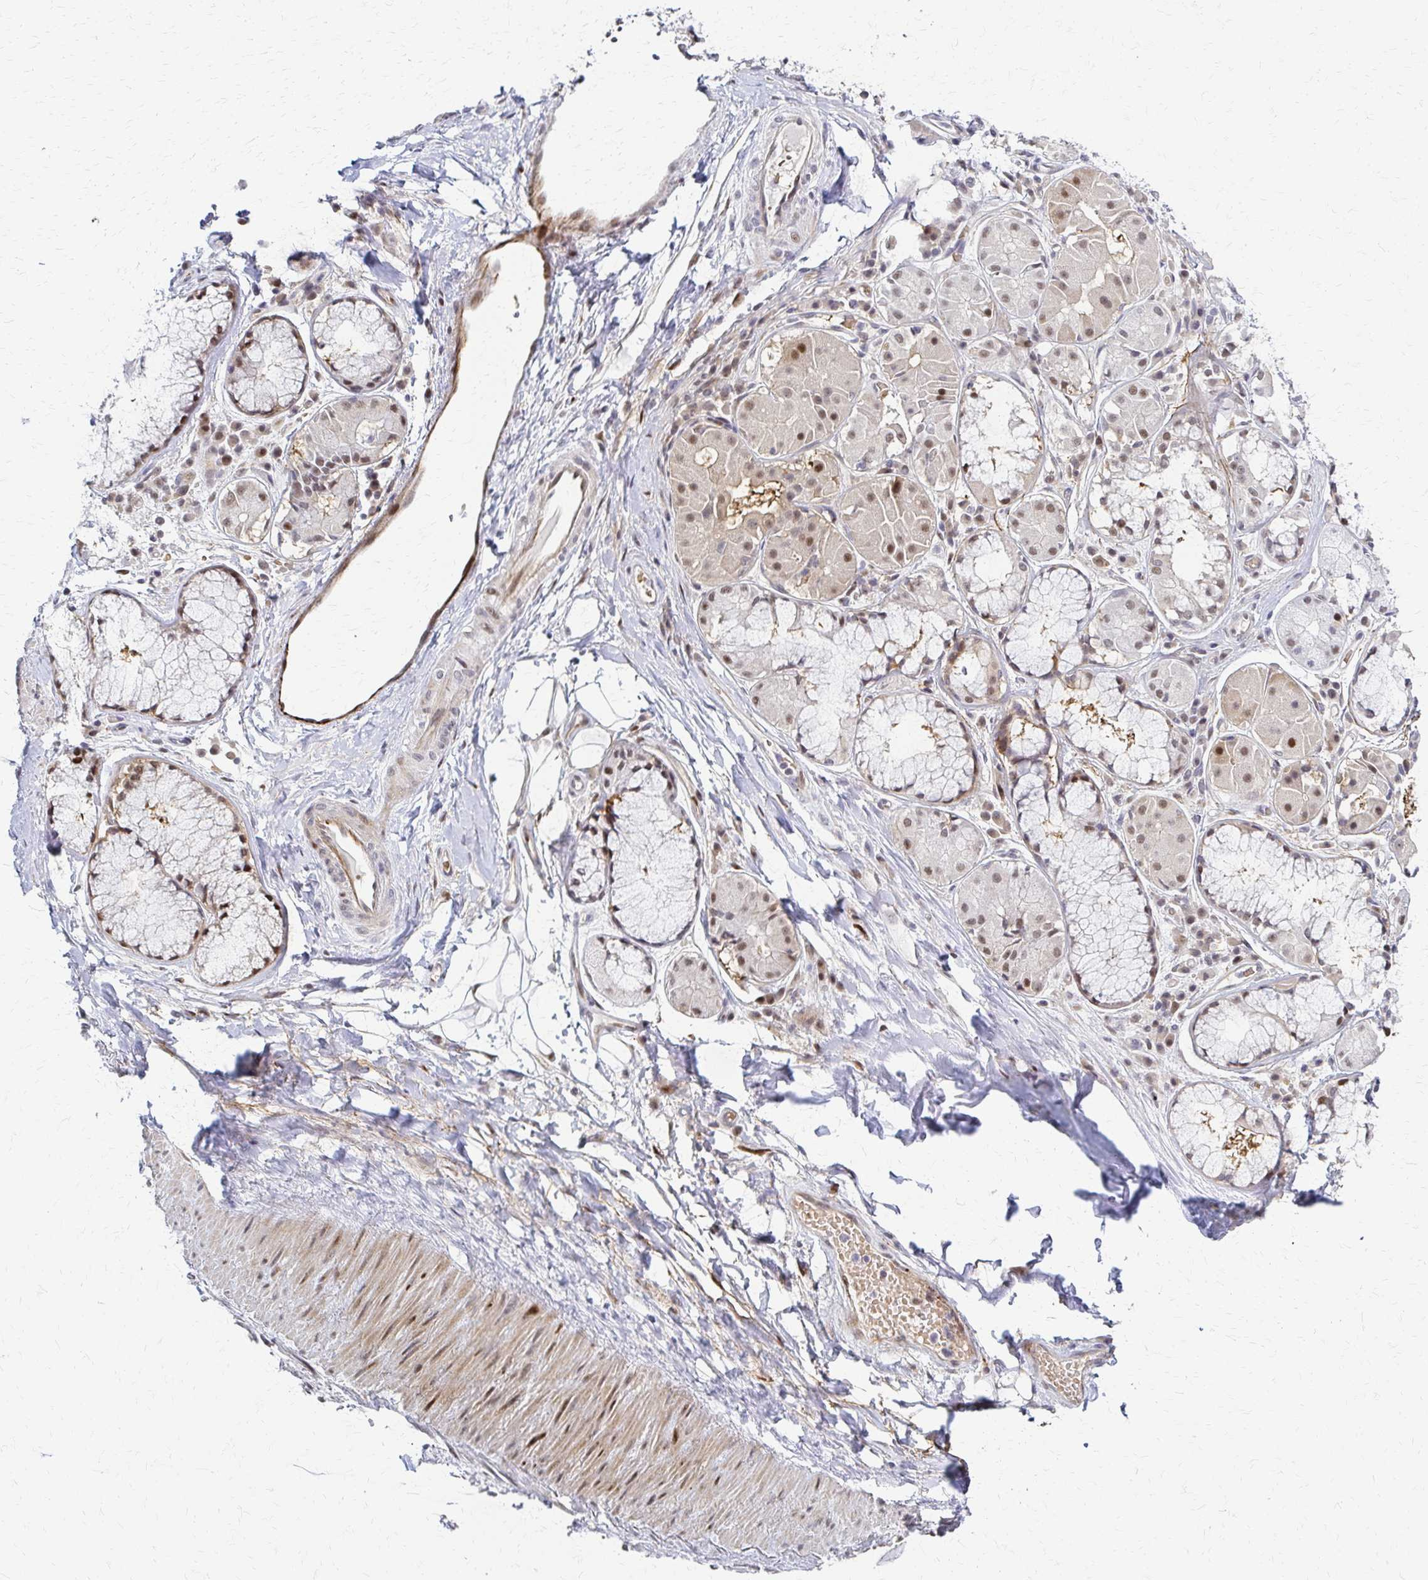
{"staining": {"intensity": "negative", "quantity": "none", "location": "none"}, "tissue": "adipose tissue", "cell_type": "Adipocytes", "image_type": "normal", "snomed": [{"axis": "morphology", "description": "Normal tissue, NOS"}, {"axis": "topography", "description": "Cartilage tissue"}, {"axis": "topography", "description": "Bronchus"}], "caption": "Immunohistochemistry of unremarkable human adipose tissue displays no staining in adipocytes. The staining is performed using DAB brown chromogen with nuclei counter-stained in using hematoxylin.", "gene": "PSMD7", "patient": {"sex": "male", "age": 64}}